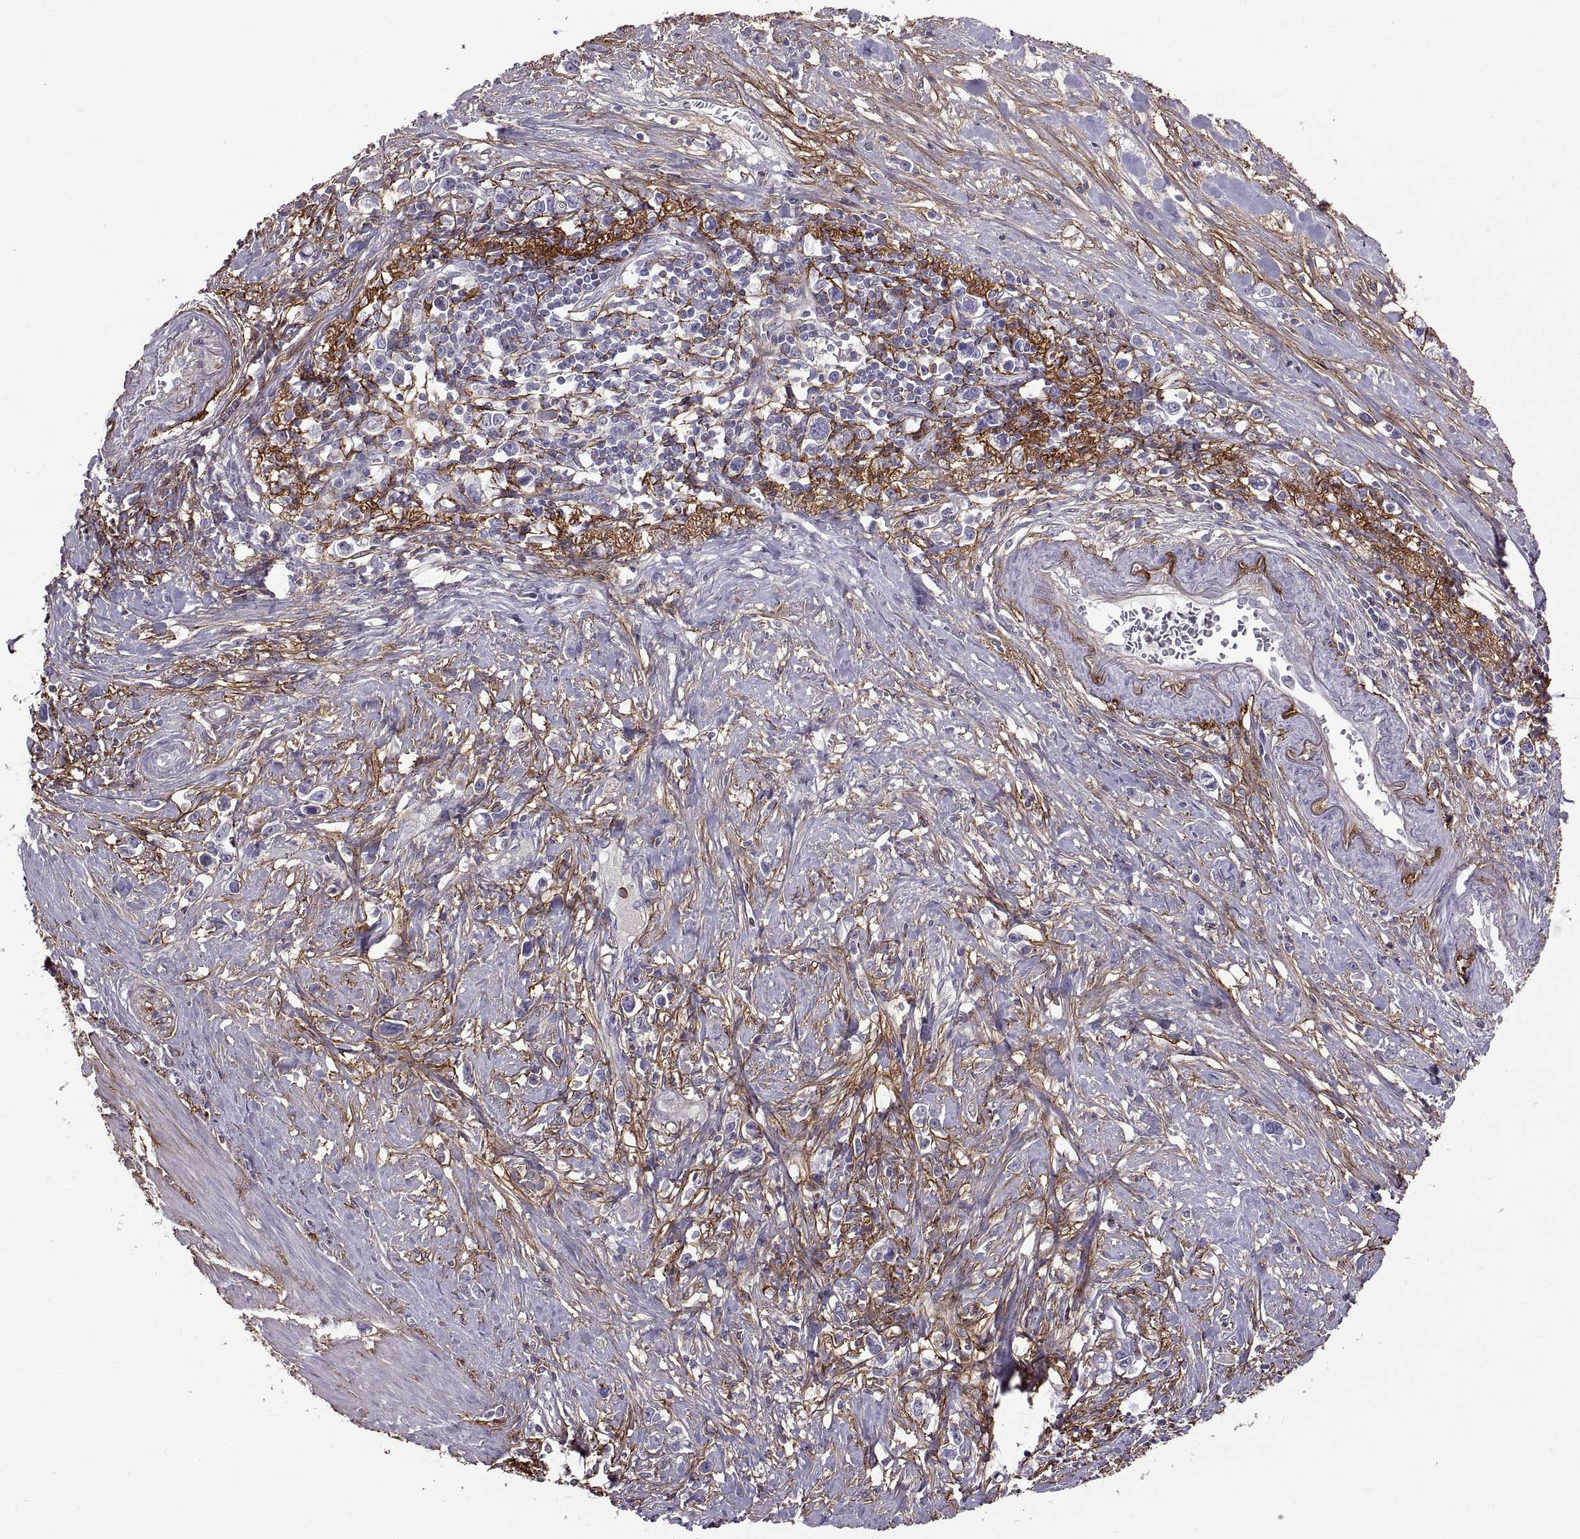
{"staining": {"intensity": "negative", "quantity": "none", "location": "none"}, "tissue": "stomach cancer", "cell_type": "Tumor cells", "image_type": "cancer", "snomed": [{"axis": "morphology", "description": "Adenocarcinoma, NOS"}, {"axis": "topography", "description": "Stomach"}], "caption": "A high-resolution image shows immunohistochemistry staining of stomach cancer, which reveals no significant staining in tumor cells.", "gene": "EMILIN2", "patient": {"sex": "male", "age": 63}}